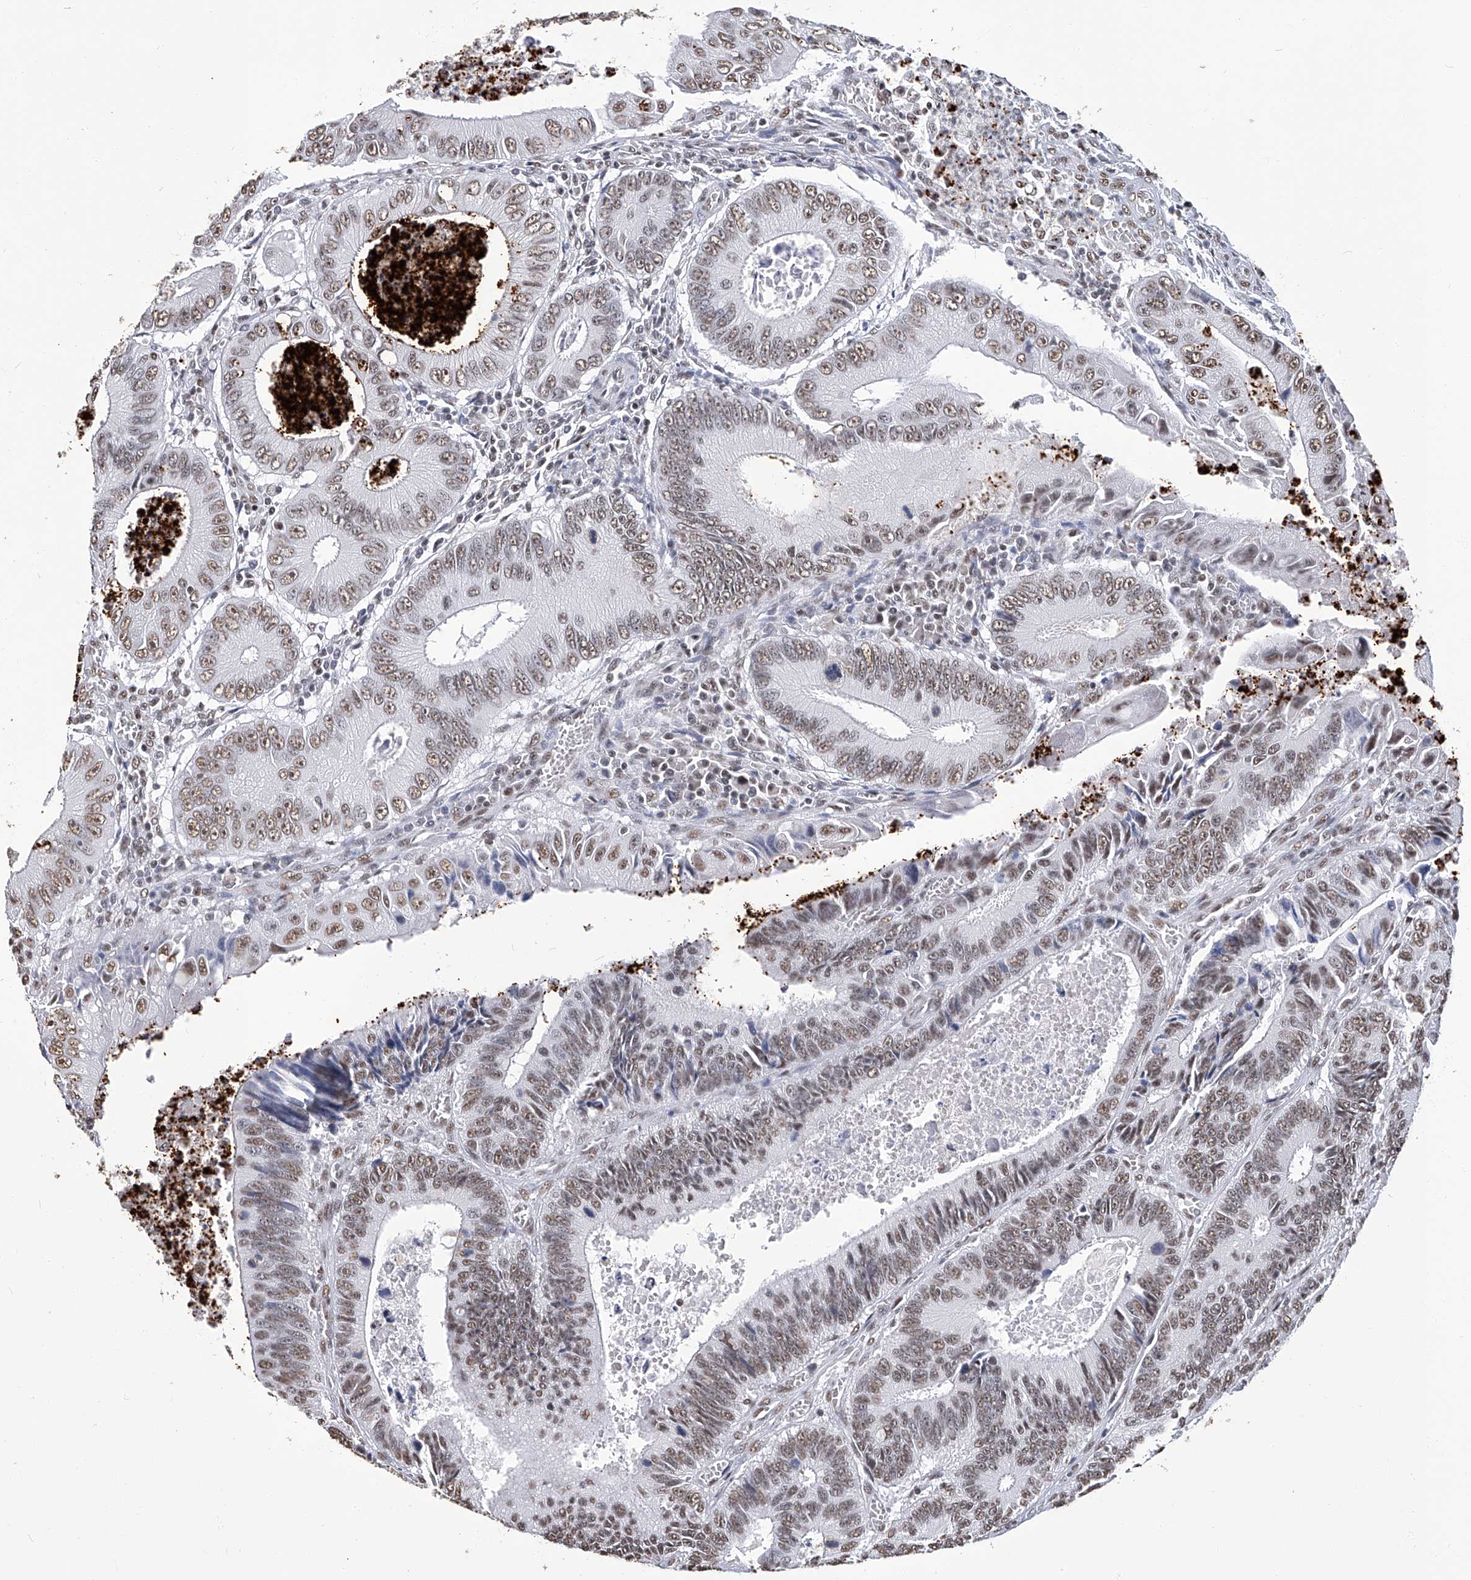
{"staining": {"intensity": "moderate", "quantity": "25%-75%", "location": "nuclear"}, "tissue": "colorectal cancer", "cell_type": "Tumor cells", "image_type": "cancer", "snomed": [{"axis": "morphology", "description": "Inflammation, NOS"}, {"axis": "morphology", "description": "Adenocarcinoma, NOS"}, {"axis": "topography", "description": "Colon"}], "caption": "Immunohistochemistry (IHC) image of neoplastic tissue: human colorectal cancer stained using immunohistochemistry (IHC) displays medium levels of moderate protein expression localized specifically in the nuclear of tumor cells, appearing as a nuclear brown color.", "gene": "HBP1", "patient": {"sex": "male", "age": 72}}